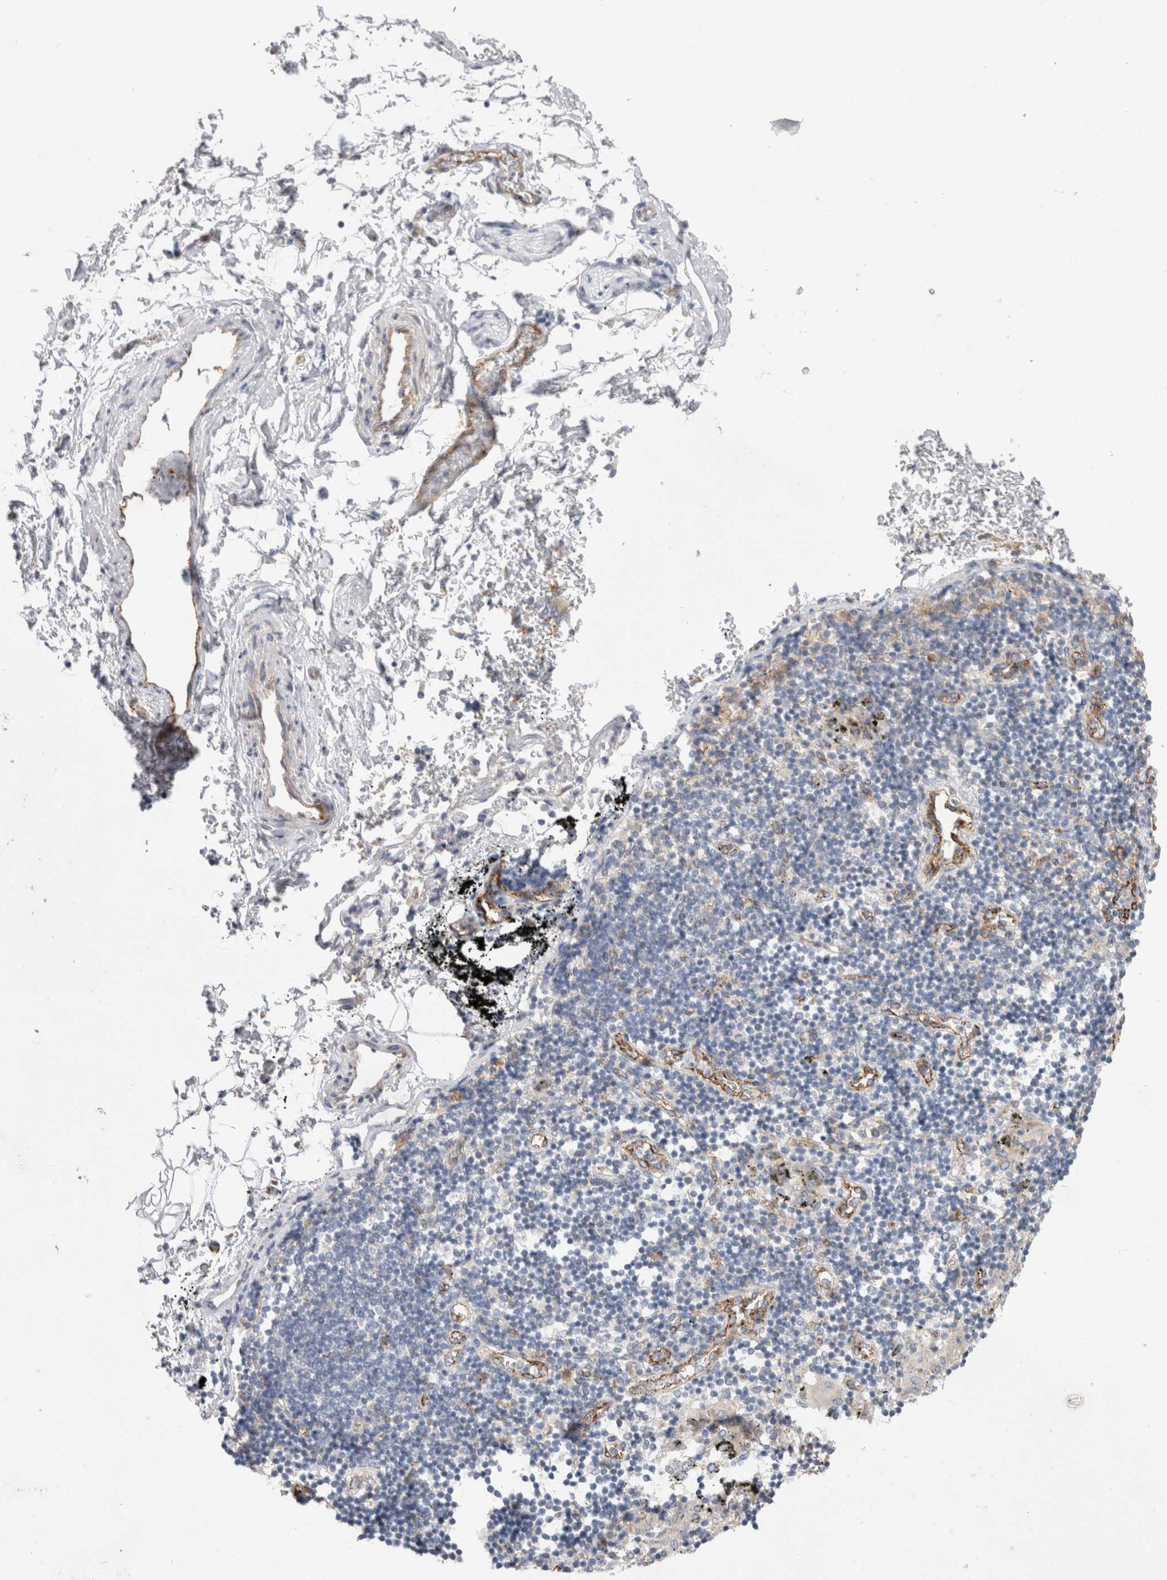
{"staining": {"intensity": "negative", "quantity": "none", "location": "none"}, "tissue": "soft tissue", "cell_type": "Fibroblasts", "image_type": "normal", "snomed": [{"axis": "morphology", "description": "Normal tissue, NOS"}, {"axis": "topography", "description": "Cartilage tissue"}, {"axis": "topography", "description": "Lung"}], "caption": "Immunohistochemistry (IHC) histopathology image of benign soft tissue: soft tissue stained with DAB displays no significant protein positivity in fibroblasts.", "gene": "CNPY4", "patient": {"sex": "female", "age": 77}}